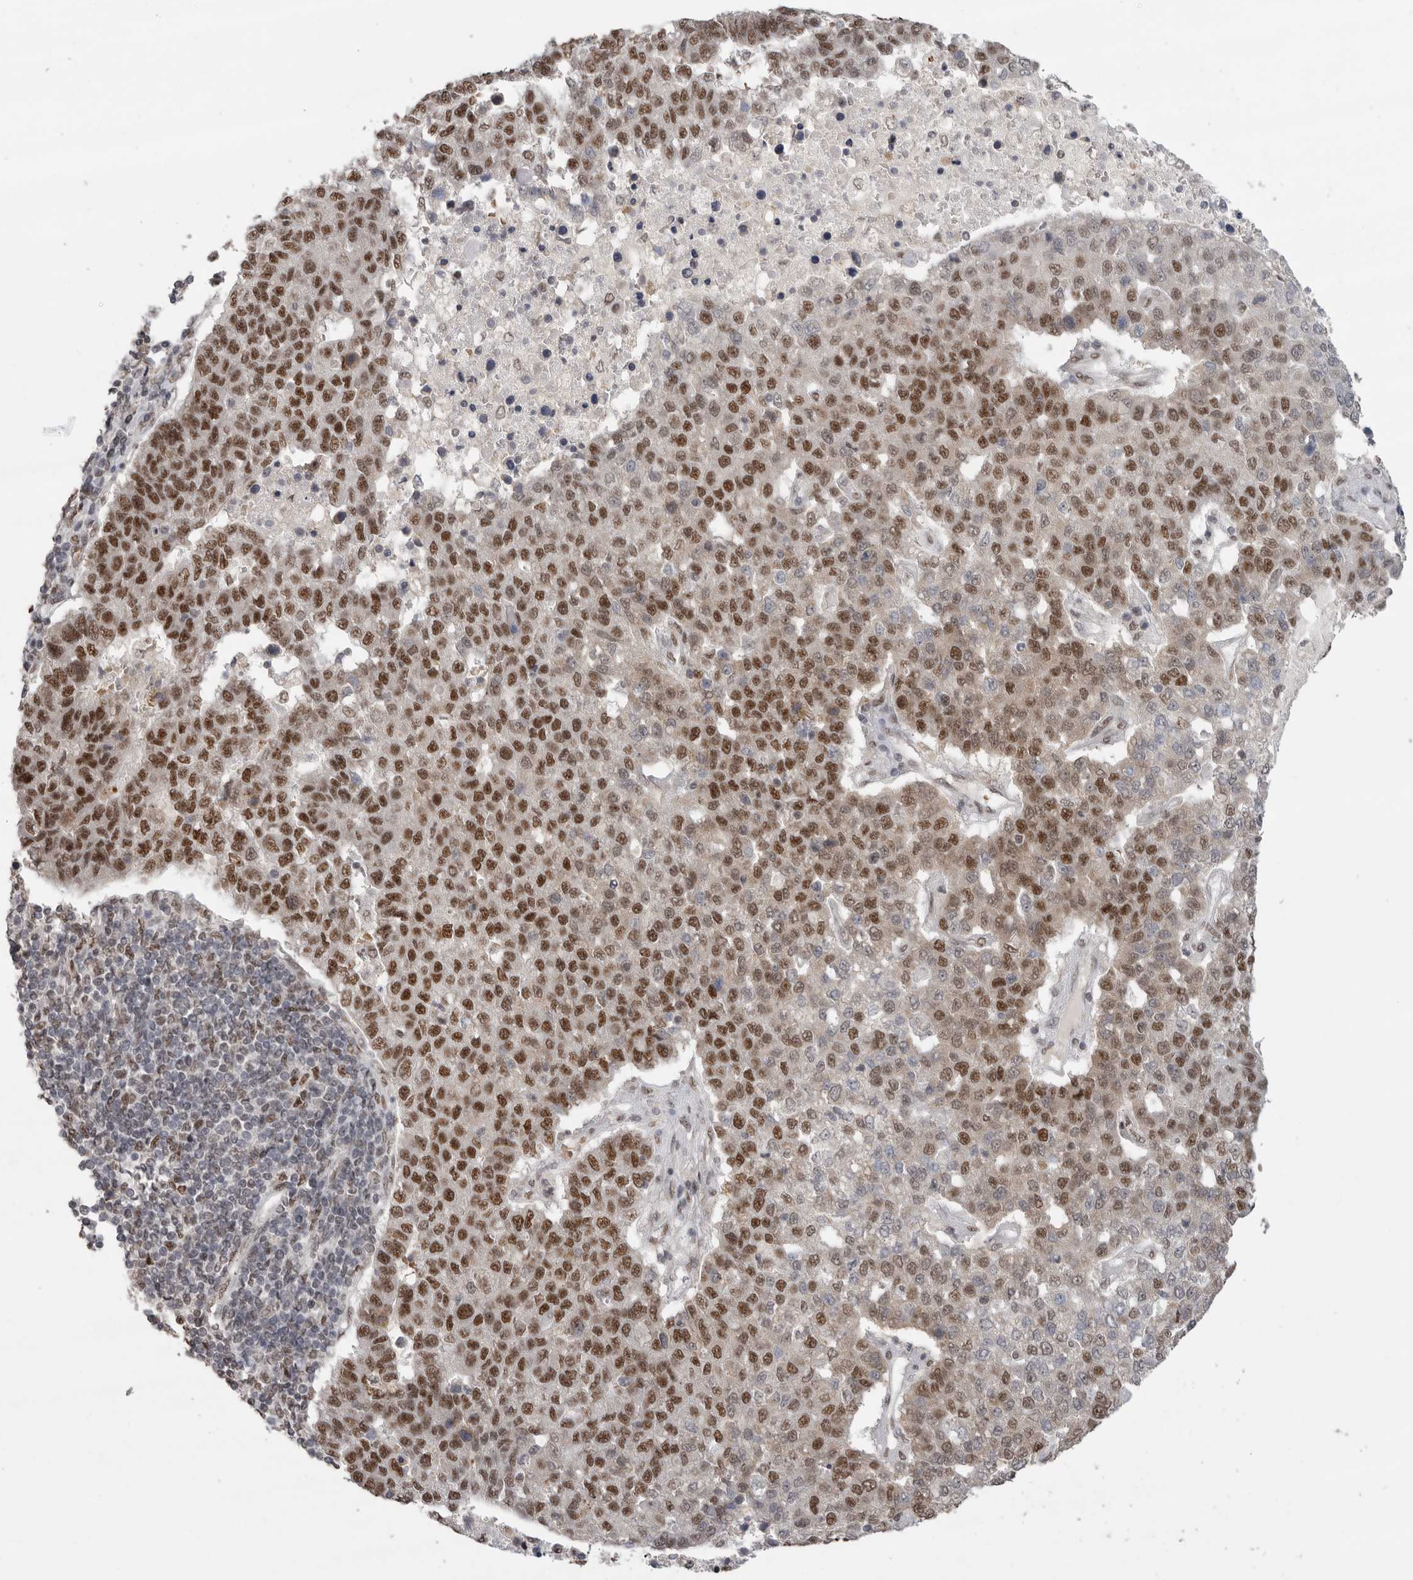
{"staining": {"intensity": "moderate", "quantity": "25%-75%", "location": "nuclear"}, "tissue": "pancreatic cancer", "cell_type": "Tumor cells", "image_type": "cancer", "snomed": [{"axis": "morphology", "description": "Adenocarcinoma, NOS"}, {"axis": "topography", "description": "Pancreas"}], "caption": "Protein expression analysis of human pancreatic cancer (adenocarcinoma) reveals moderate nuclear staining in about 25%-75% of tumor cells.", "gene": "PPP1R10", "patient": {"sex": "female", "age": 61}}